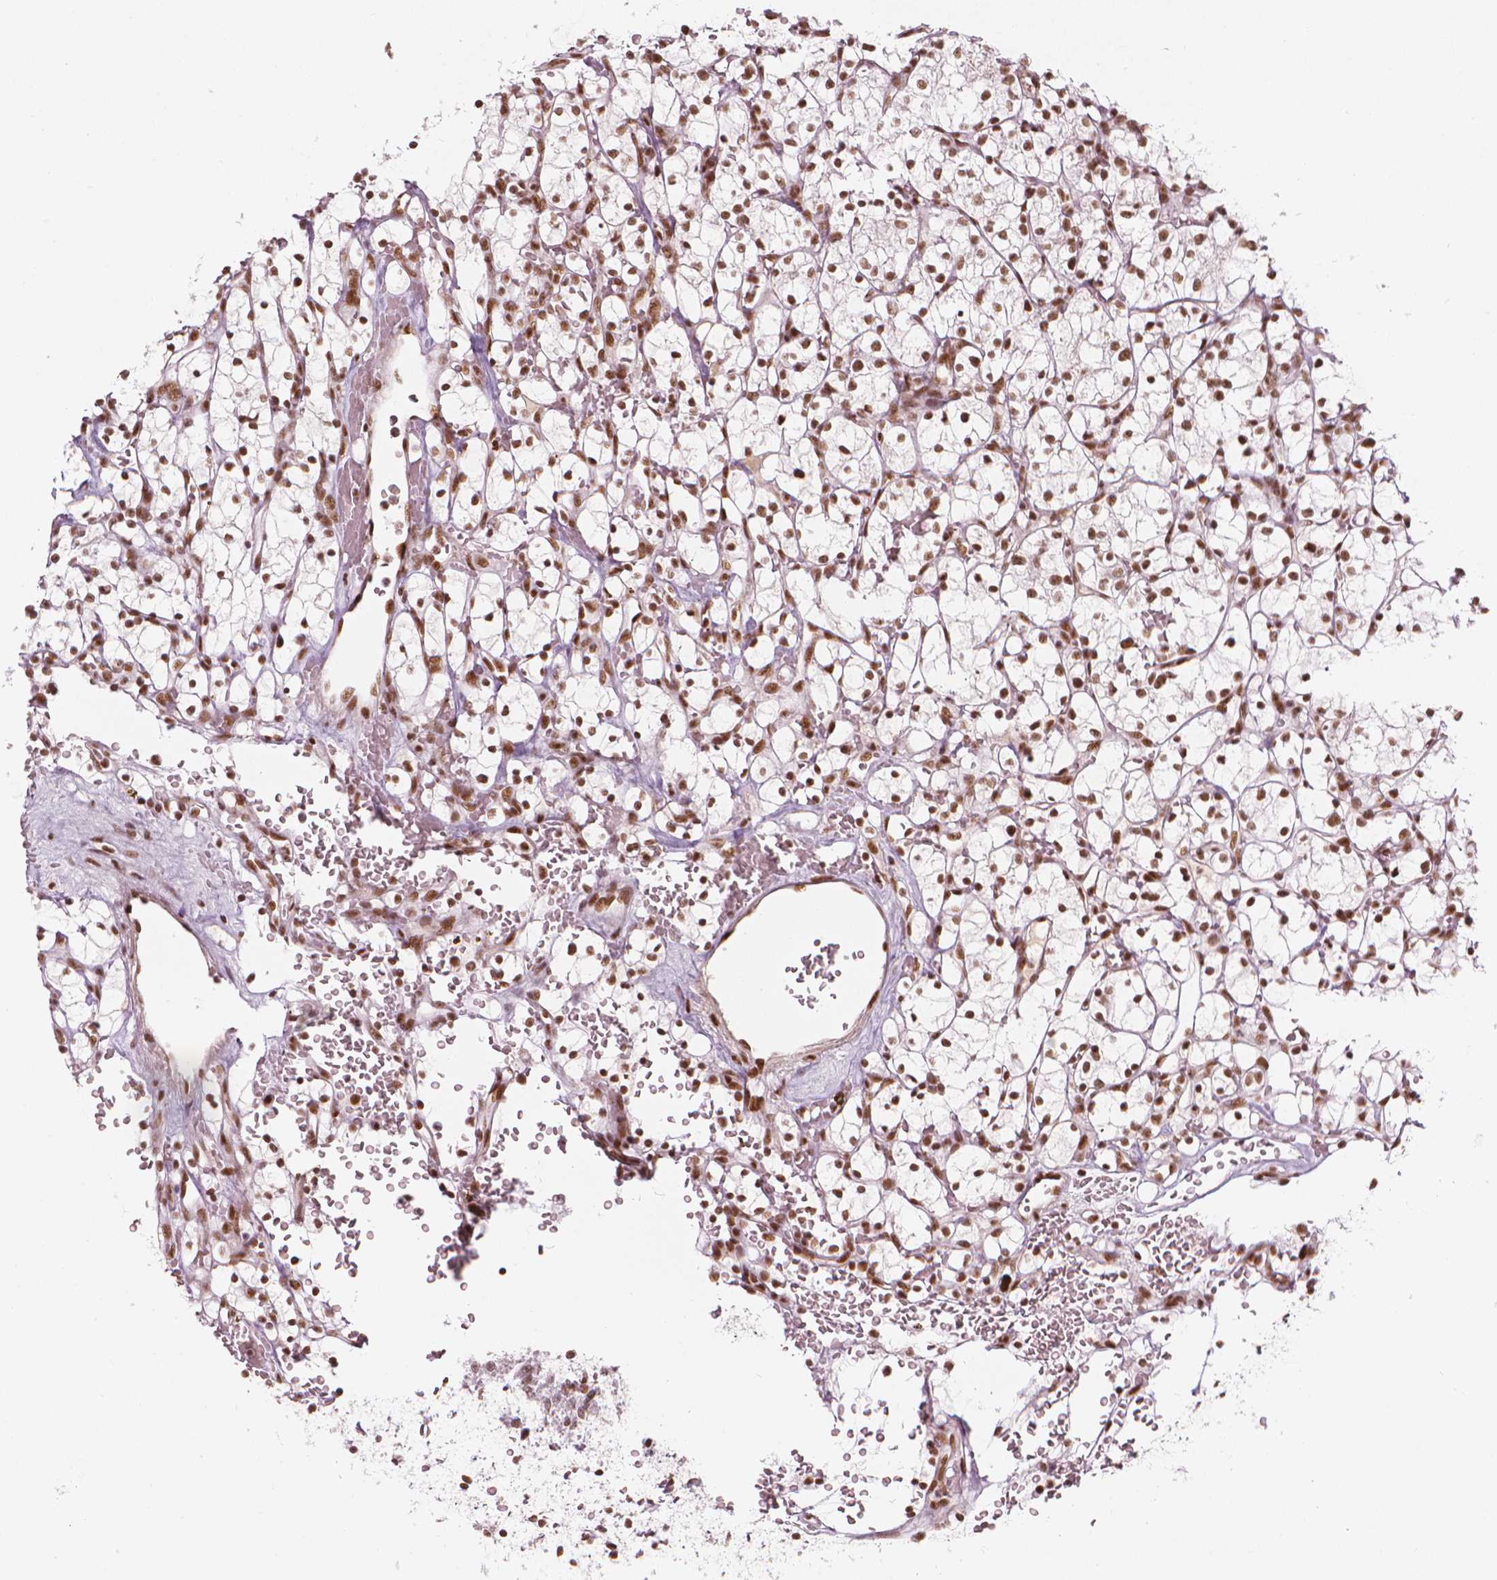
{"staining": {"intensity": "strong", "quantity": ">75%", "location": "nuclear"}, "tissue": "renal cancer", "cell_type": "Tumor cells", "image_type": "cancer", "snomed": [{"axis": "morphology", "description": "Adenocarcinoma, NOS"}, {"axis": "topography", "description": "Kidney"}], "caption": "Renal cancer (adenocarcinoma) tissue shows strong nuclear expression in about >75% of tumor cells, visualized by immunohistochemistry.", "gene": "ELF2", "patient": {"sex": "female", "age": 64}}